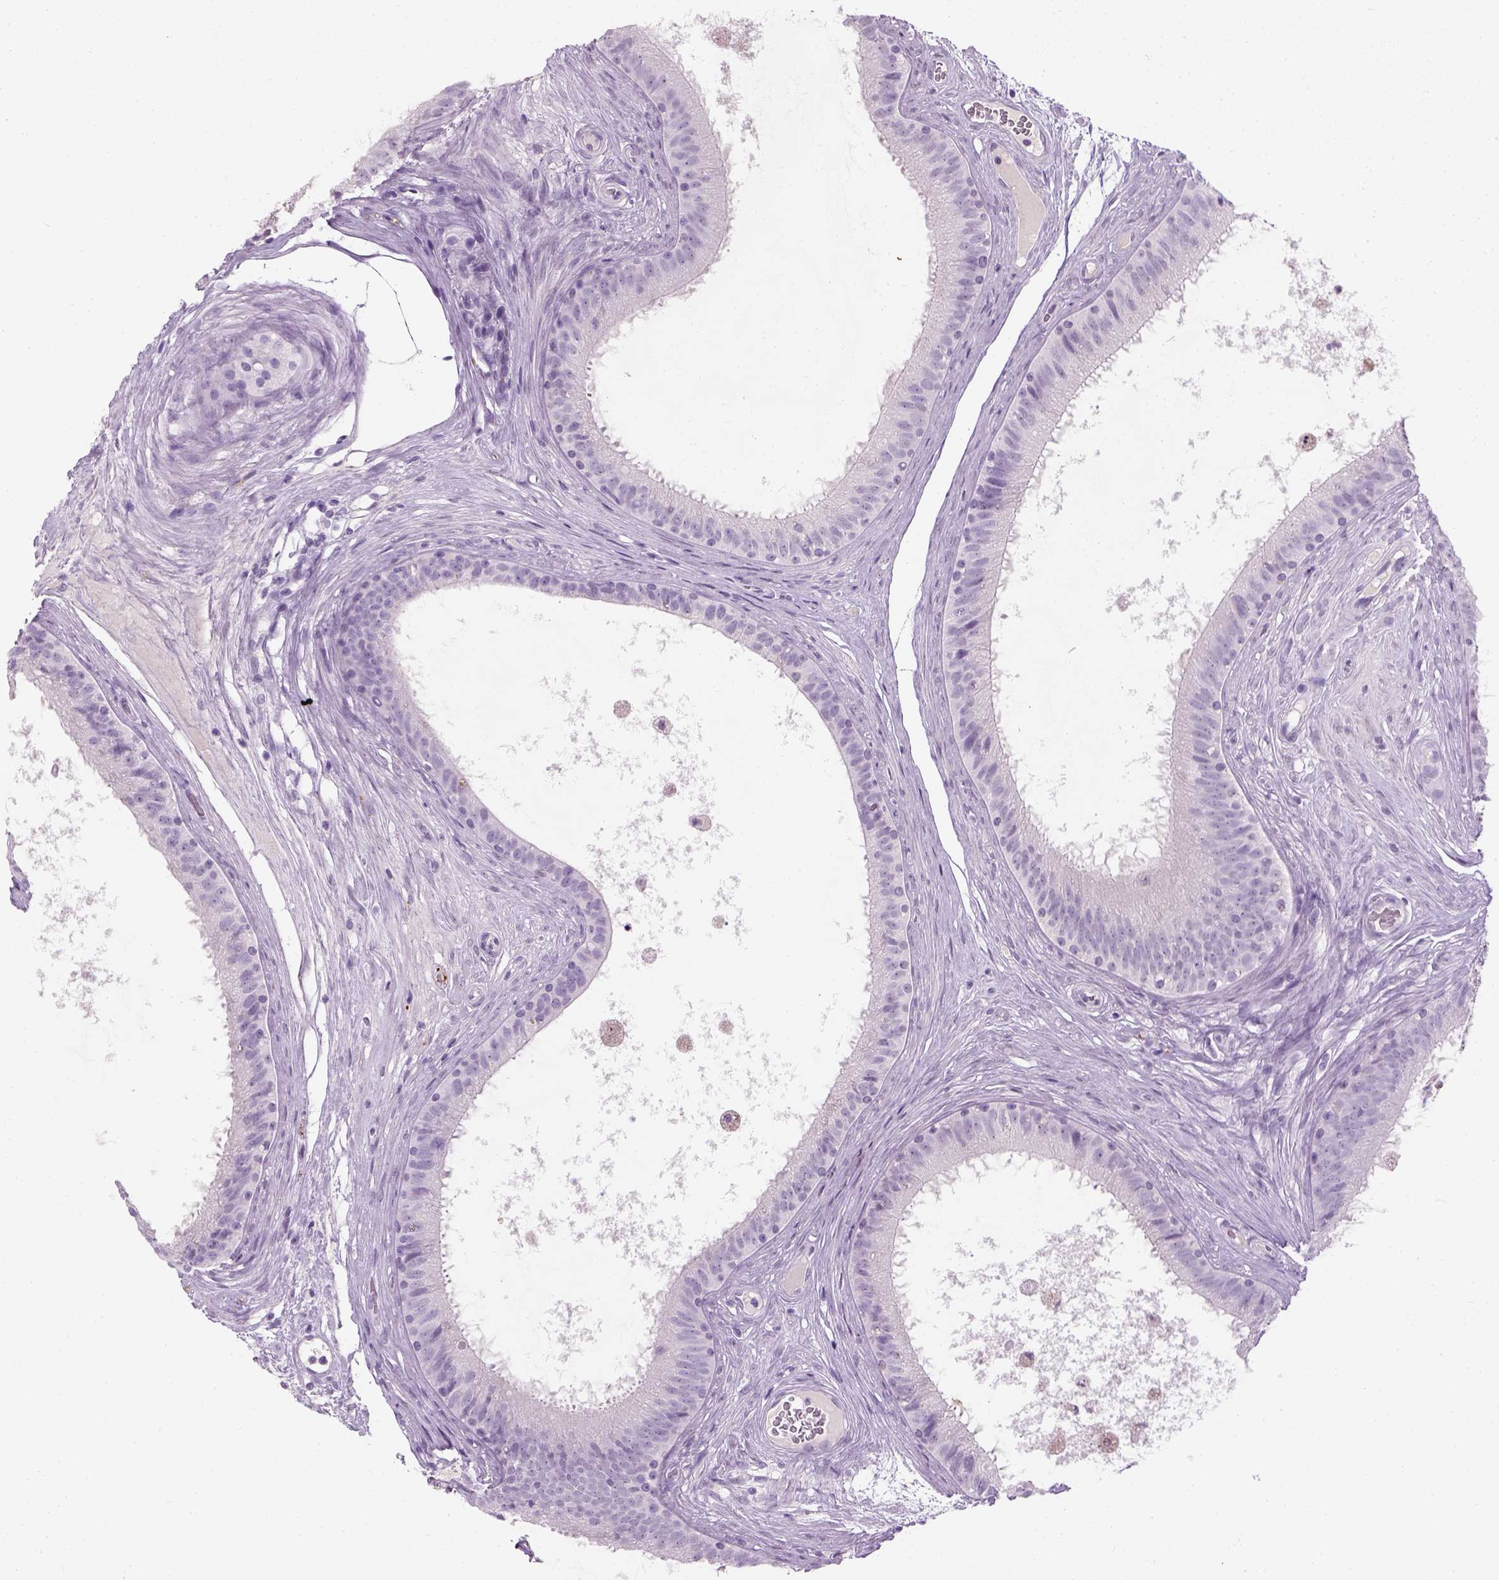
{"staining": {"intensity": "negative", "quantity": "none", "location": "none"}, "tissue": "epididymis", "cell_type": "Glandular cells", "image_type": "normal", "snomed": [{"axis": "morphology", "description": "Normal tissue, NOS"}, {"axis": "topography", "description": "Epididymis"}], "caption": "The micrograph reveals no staining of glandular cells in normal epididymis.", "gene": "TH", "patient": {"sex": "male", "age": 59}}